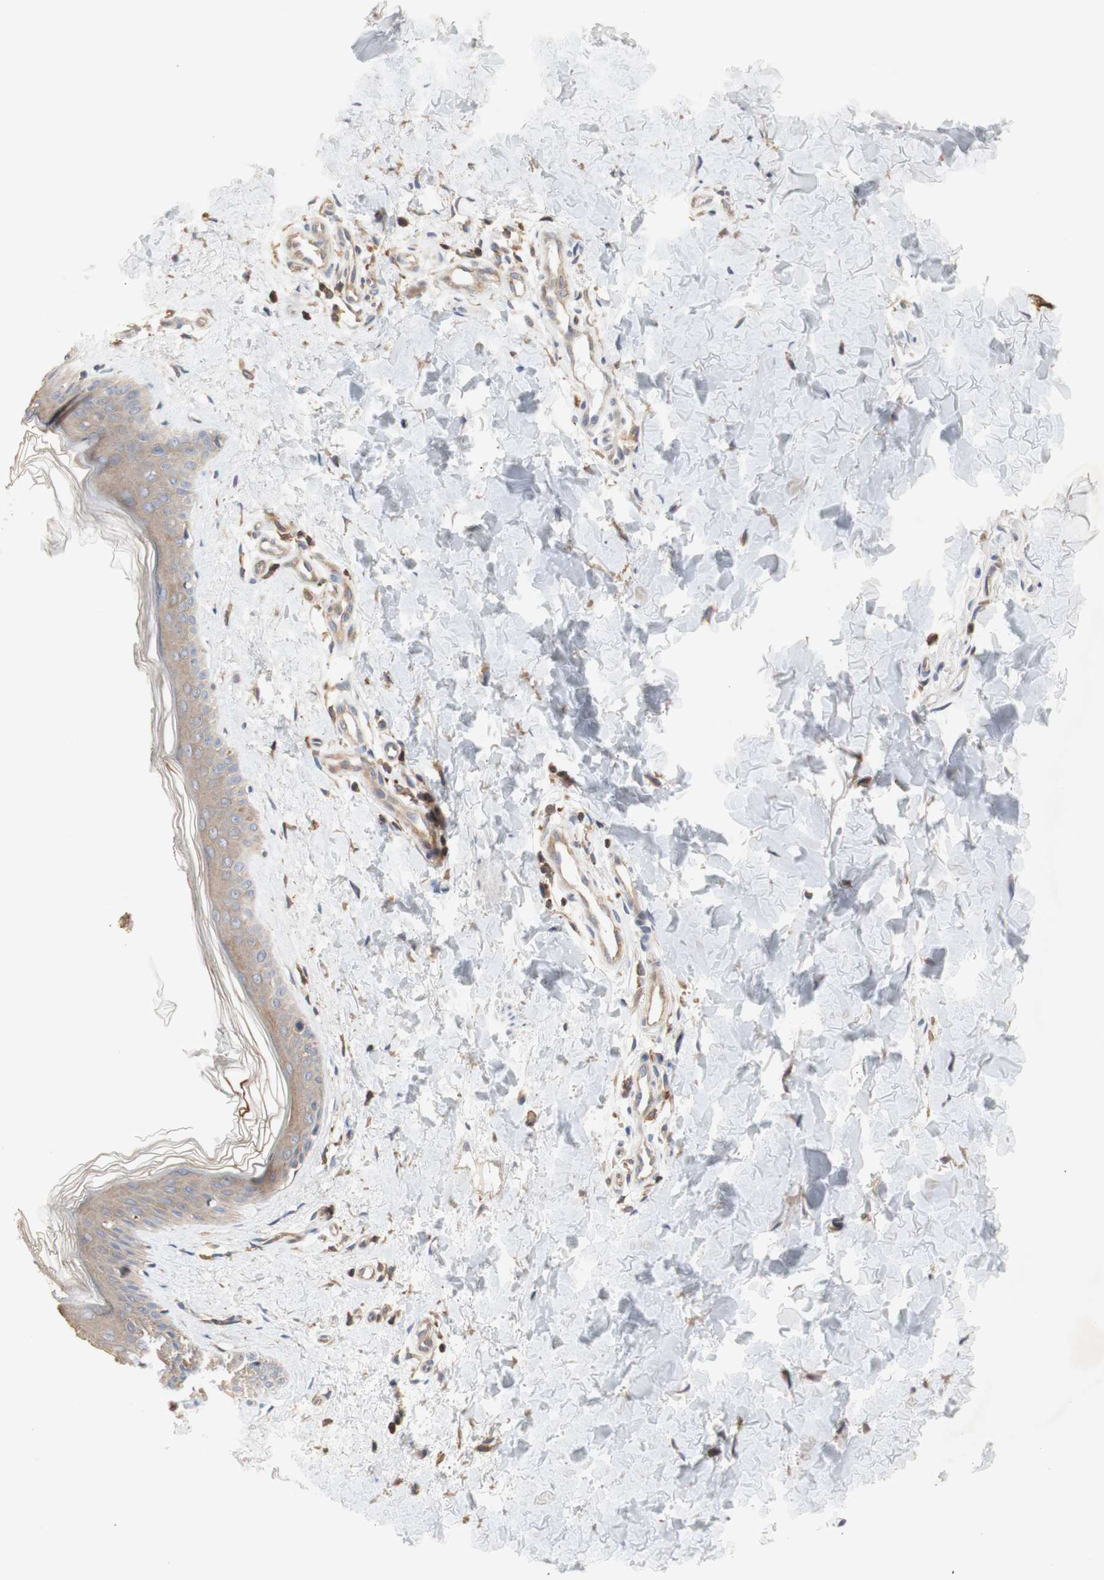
{"staining": {"intensity": "moderate", "quantity": ">75%", "location": "cytoplasmic/membranous"}, "tissue": "skin", "cell_type": "Fibroblasts", "image_type": "normal", "snomed": [{"axis": "morphology", "description": "Normal tissue, NOS"}, {"axis": "topography", "description": "Skin"}], "caption": "IHC (DAB (3,3'-diaminobenzidine)) staining of normal human skin reveals moderate cytoplasmic/membranous protein staining in approximately >75% of fibroblasts.", "gene": "IKBKG", "patient": {"sex": "female", "age": 41}}